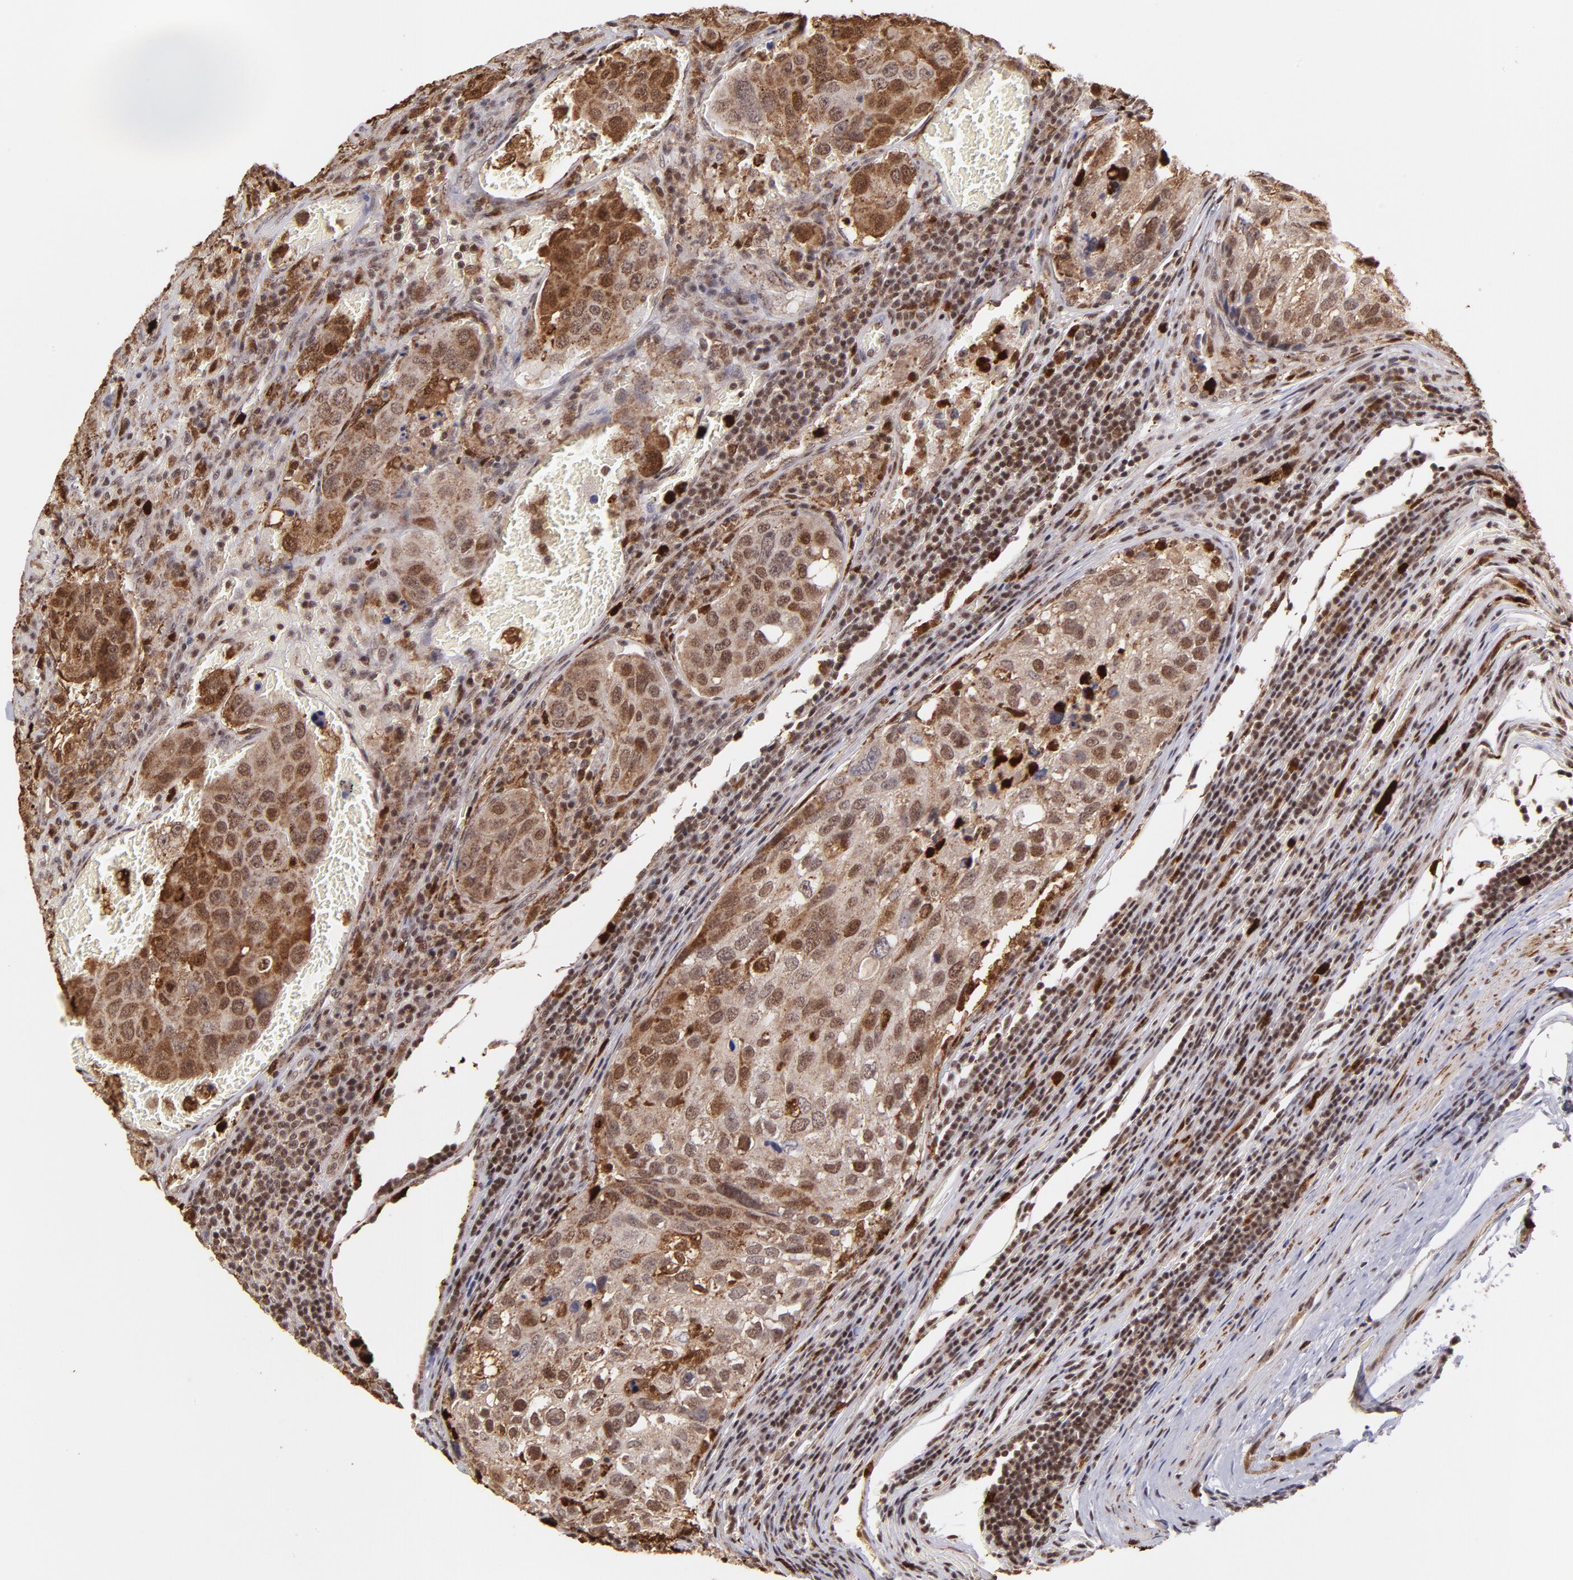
{"staining": {"intensity": "moderate", "quantity": ">75%", "location": "cytoplasmic/membranous,nuclear"}, "tissue": "urothelial cancer", "cell_type": "Tumor cells", "image_type": "cancer", "snomed": [{"axis": "morphology", "description": "Urothelial carcinoma, High grade"}, {"axis": "topography", "description": "Lymph node"}, {"axis": "topography", "description": "Urinary bladder"}], "caption": "Moderate cytoplasmic/membranous and nuclear staining is appreciated in approximately >75% of tumor cells in urothelial carcinoma (high-grade).", "gene": "ZFX", "patient": {"sex": "male", "age": 51}}